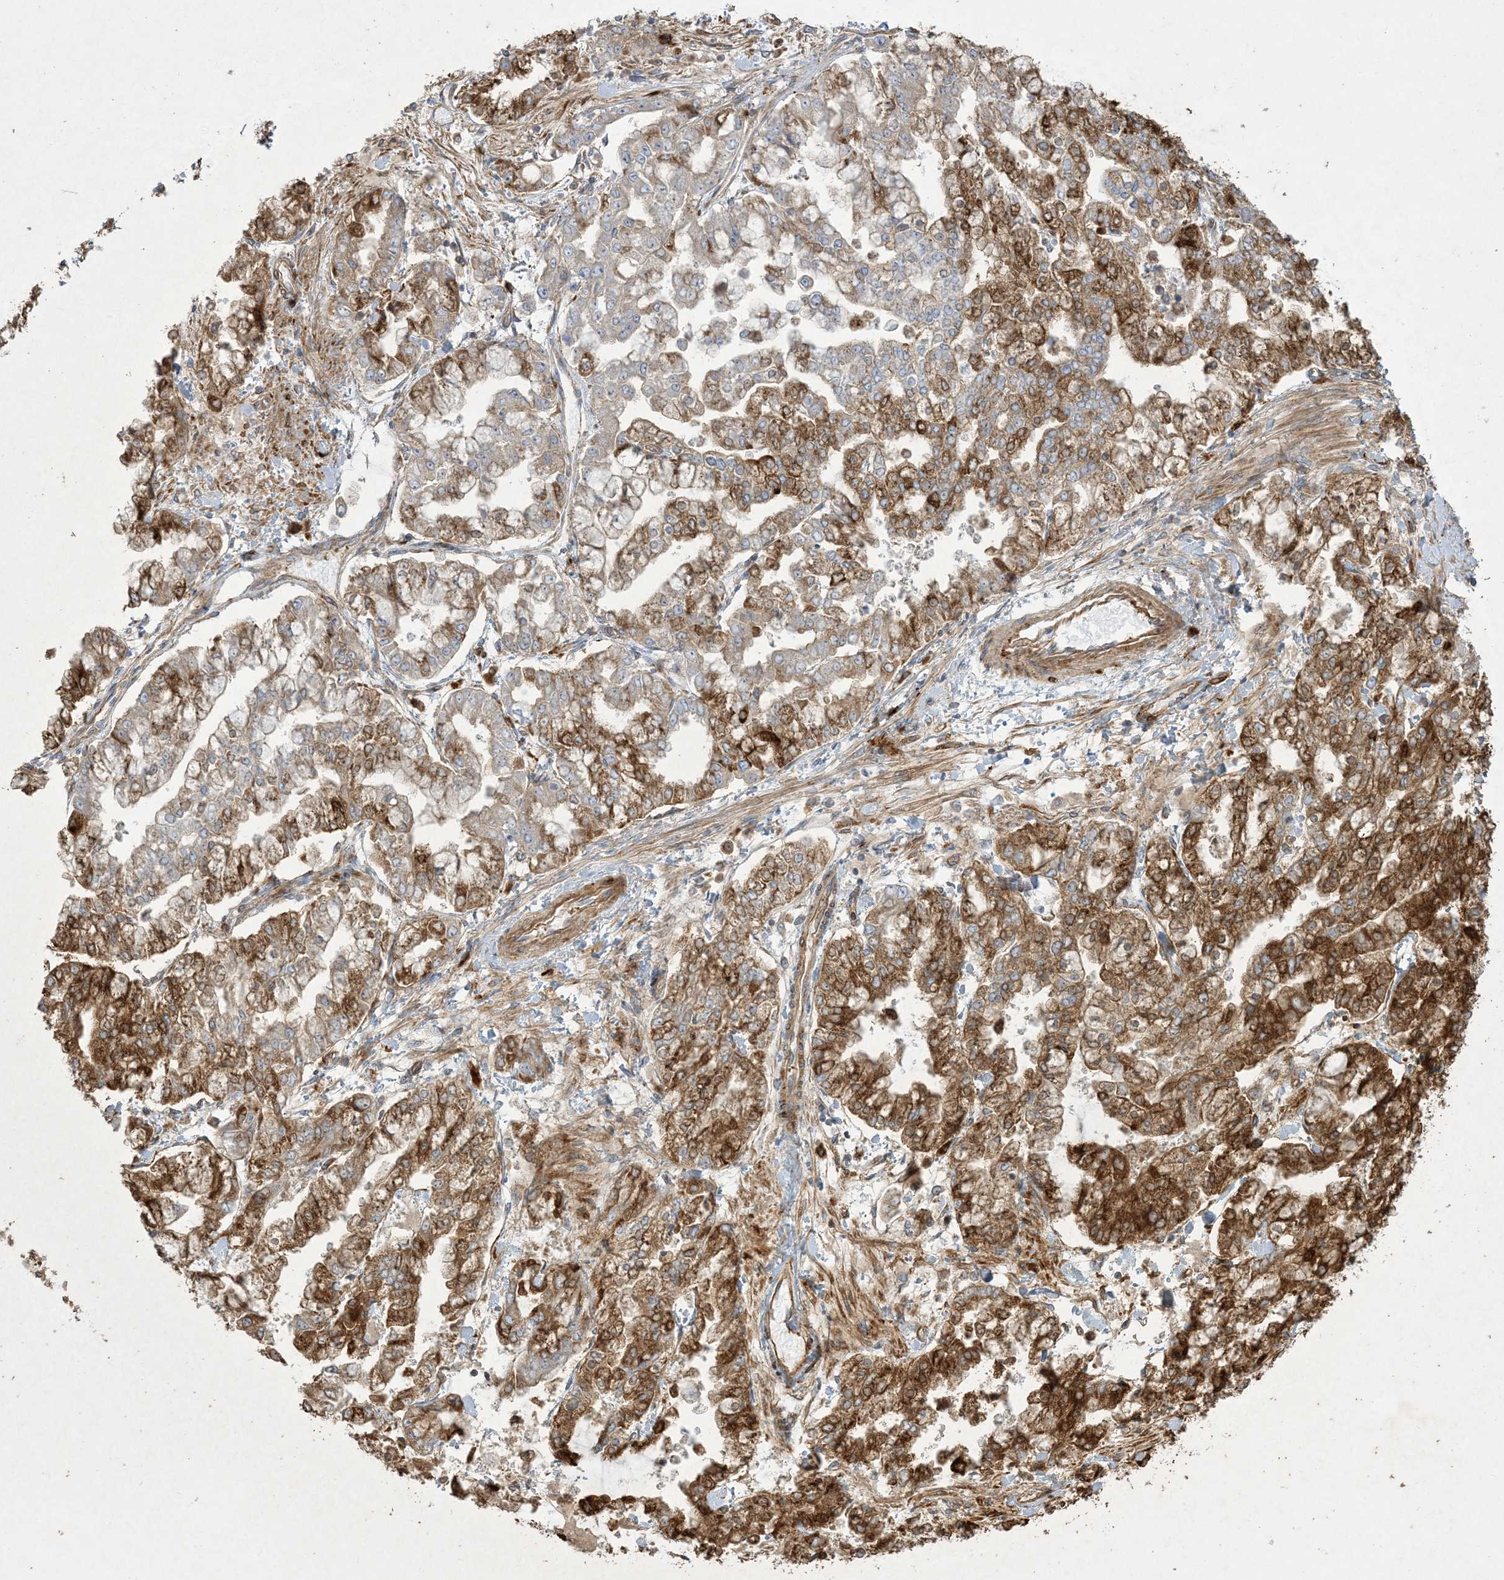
{"staining": {"intensity": "strong", "quantity": "25%-75%", "location": "cytoplasmic/membranous"}, "tissue": "stomach cancer", "cell_type": "Tumor cells", "image_type": "cancer", "snomed": [{"axis": "morphology", "description": "Normal tissue, NOS"}, {"axis": "morphology", "description": "Adenocarcinoma, NOS"}, {"axis": "topography", "description": "Stomach, upper"}, {"axis": "topography", "description": "Stomach"}], "caption": "Immunohistochemical staining of stomach cancer (adenocarcinoma) demonstrates strong cytoplasmic/membranous protein expression in approximately 25%-75% of tumor cells.", "gene": "KLHL18", "patient": {"sex": "male", "age": 76}}